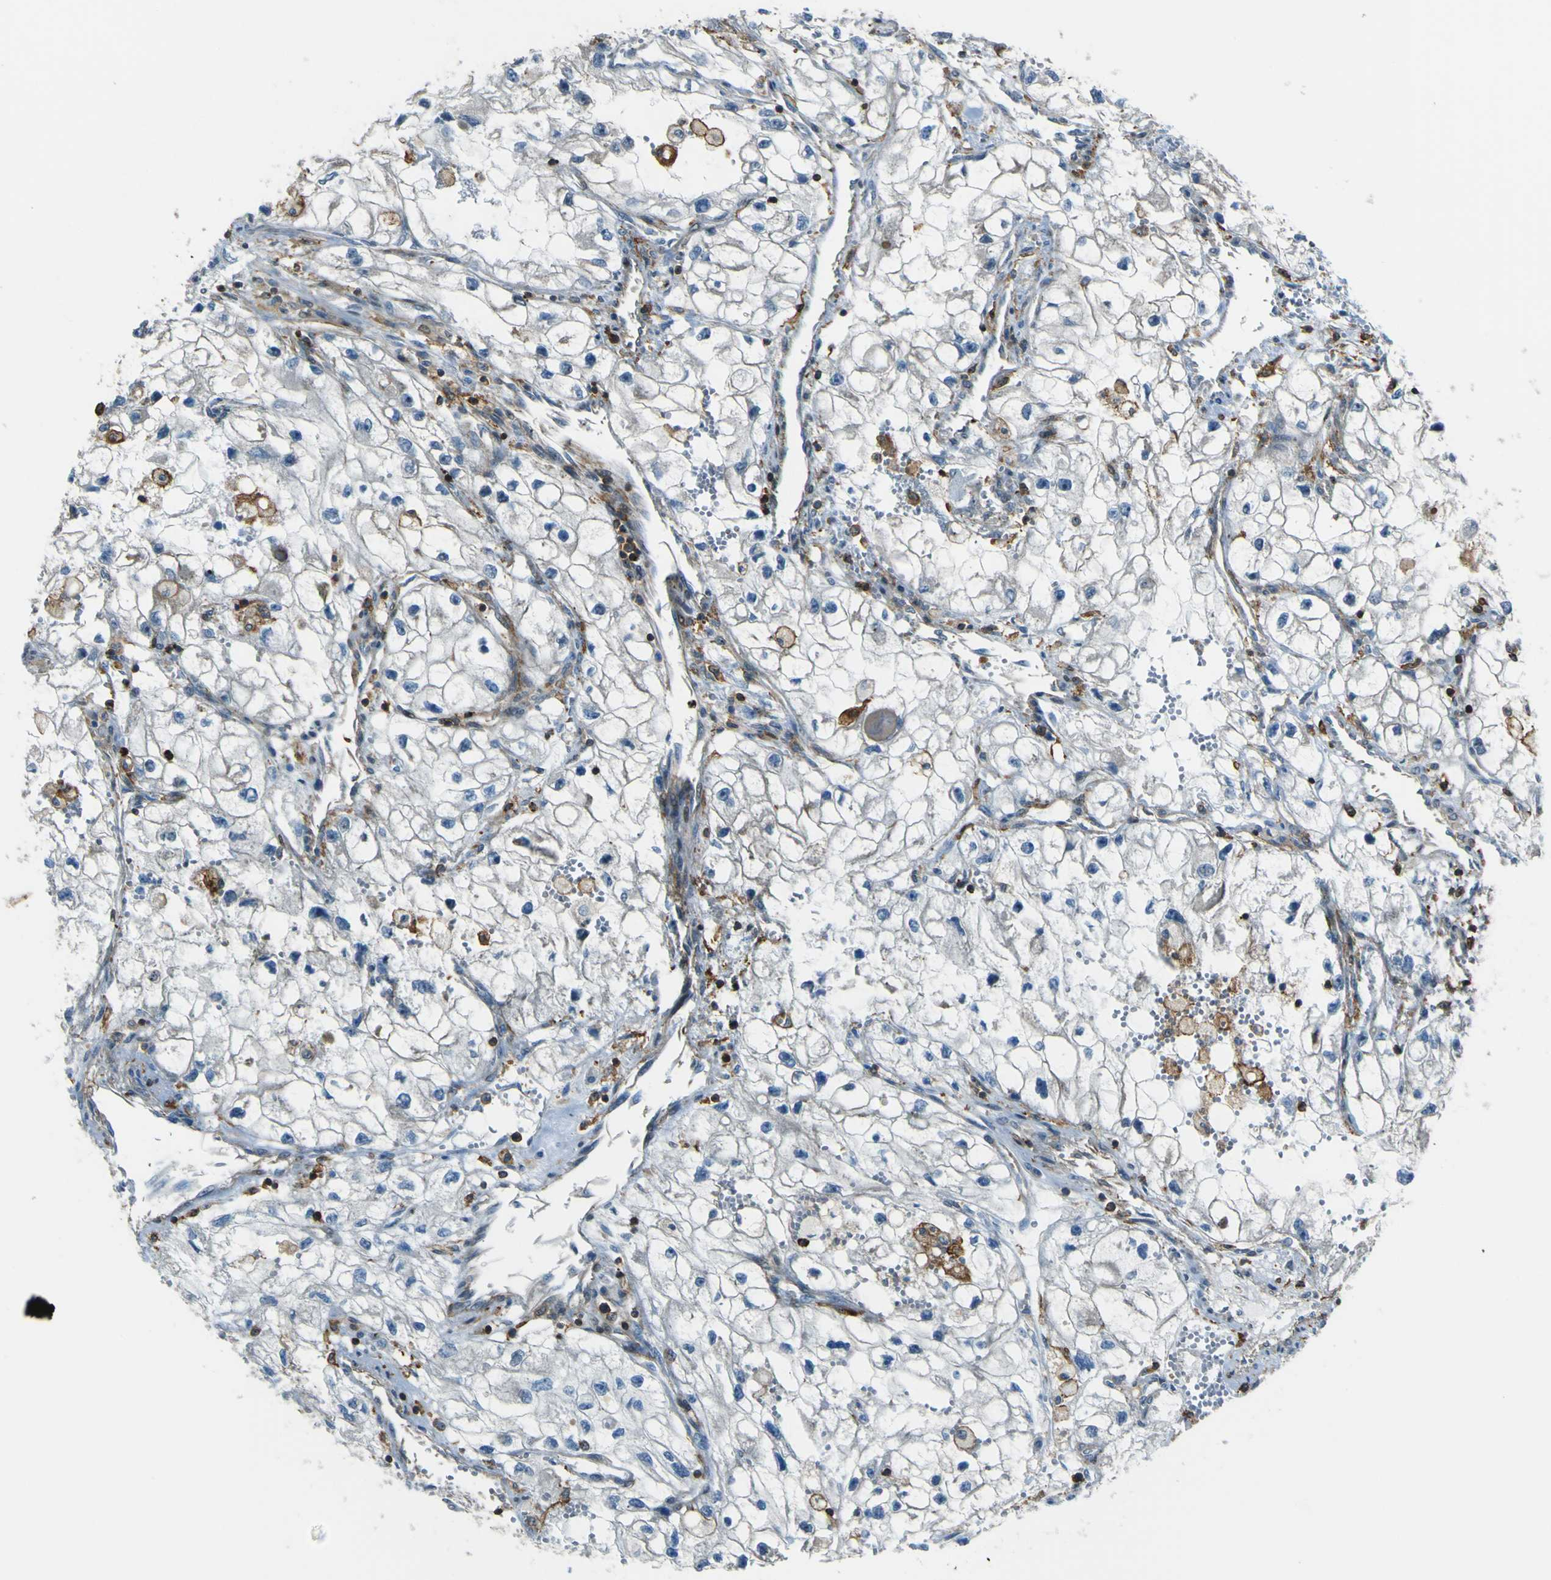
{"staining": {"intensity": "negative", "quantity": "none", "location": "none"}, "tissue": "renal cancer", "cell_type": "Tumor cells", "image_type": "cancer", "snomed": [{"axis": "morphology", "description": "Adenocarcinoma, NOS"}, {"axis": "topography", "description": "Kidney"}], "caption": "Tumor cells are negative for protein expression in human renal cancer. (DAB immunohistochemistry (IHC) with hematoxylin counter stain).", "gene": "PCDHB5", "patient": {"sex": "female", "age": 70}}